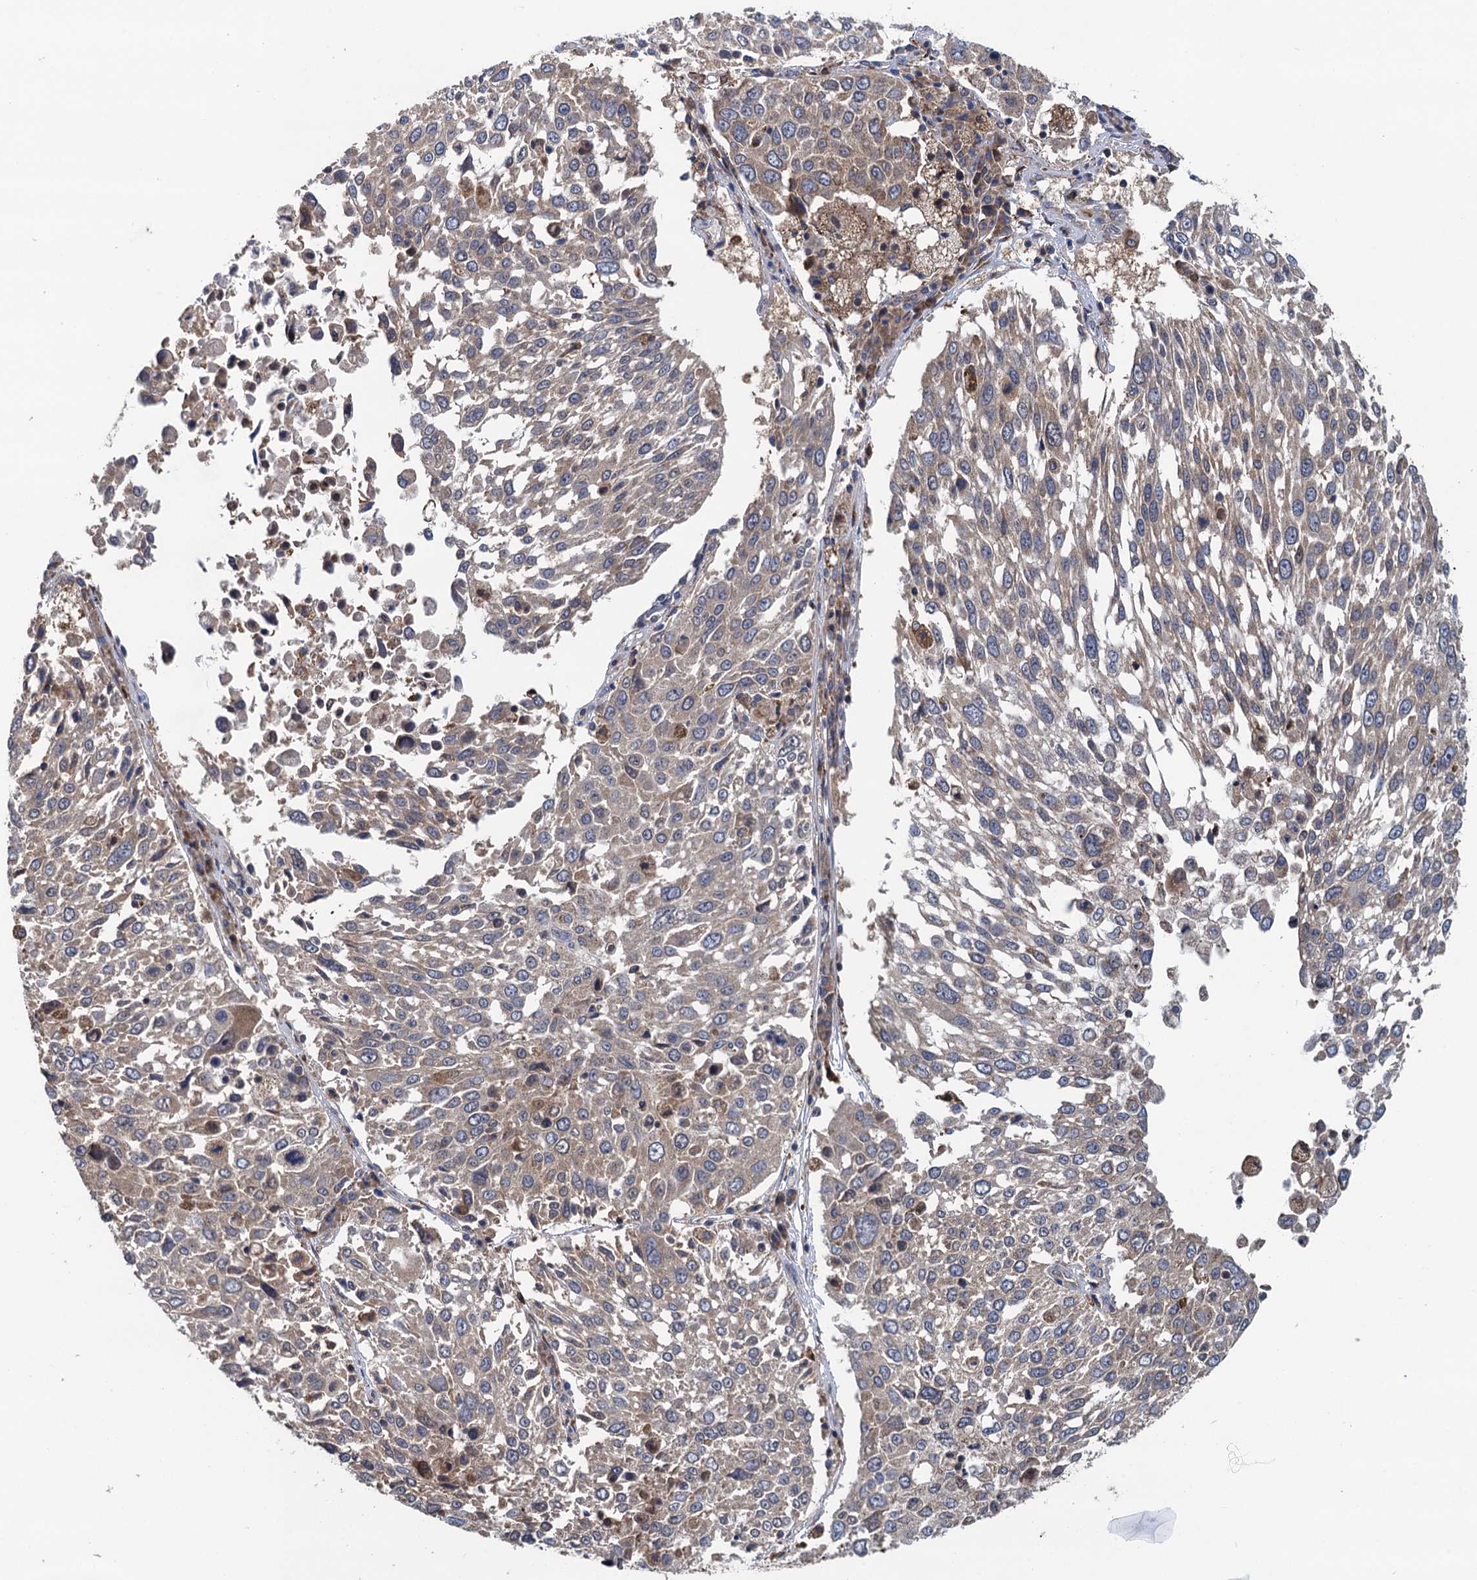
{"staining": {"intensity": "weak", "quantity": "<25%", "location": "cytoplasmic/membranous"}, "tissue": "lung cancer", "cell_type": "Tumor cells", "image_type": "cancer", "snomed": [{"axis": "morphology", "description": "Squamous cell carcinoma, NOS"}, {"axis": "topography", "description": "Lung"}], "caption": "An IHC micrograph of lung squamous cell carcinoma is shown. There is no staining in tumor cells of lung squamous cell carcinoma.", "gene": "CNTN5", "patient": {"sex": "male", "age": 65}}